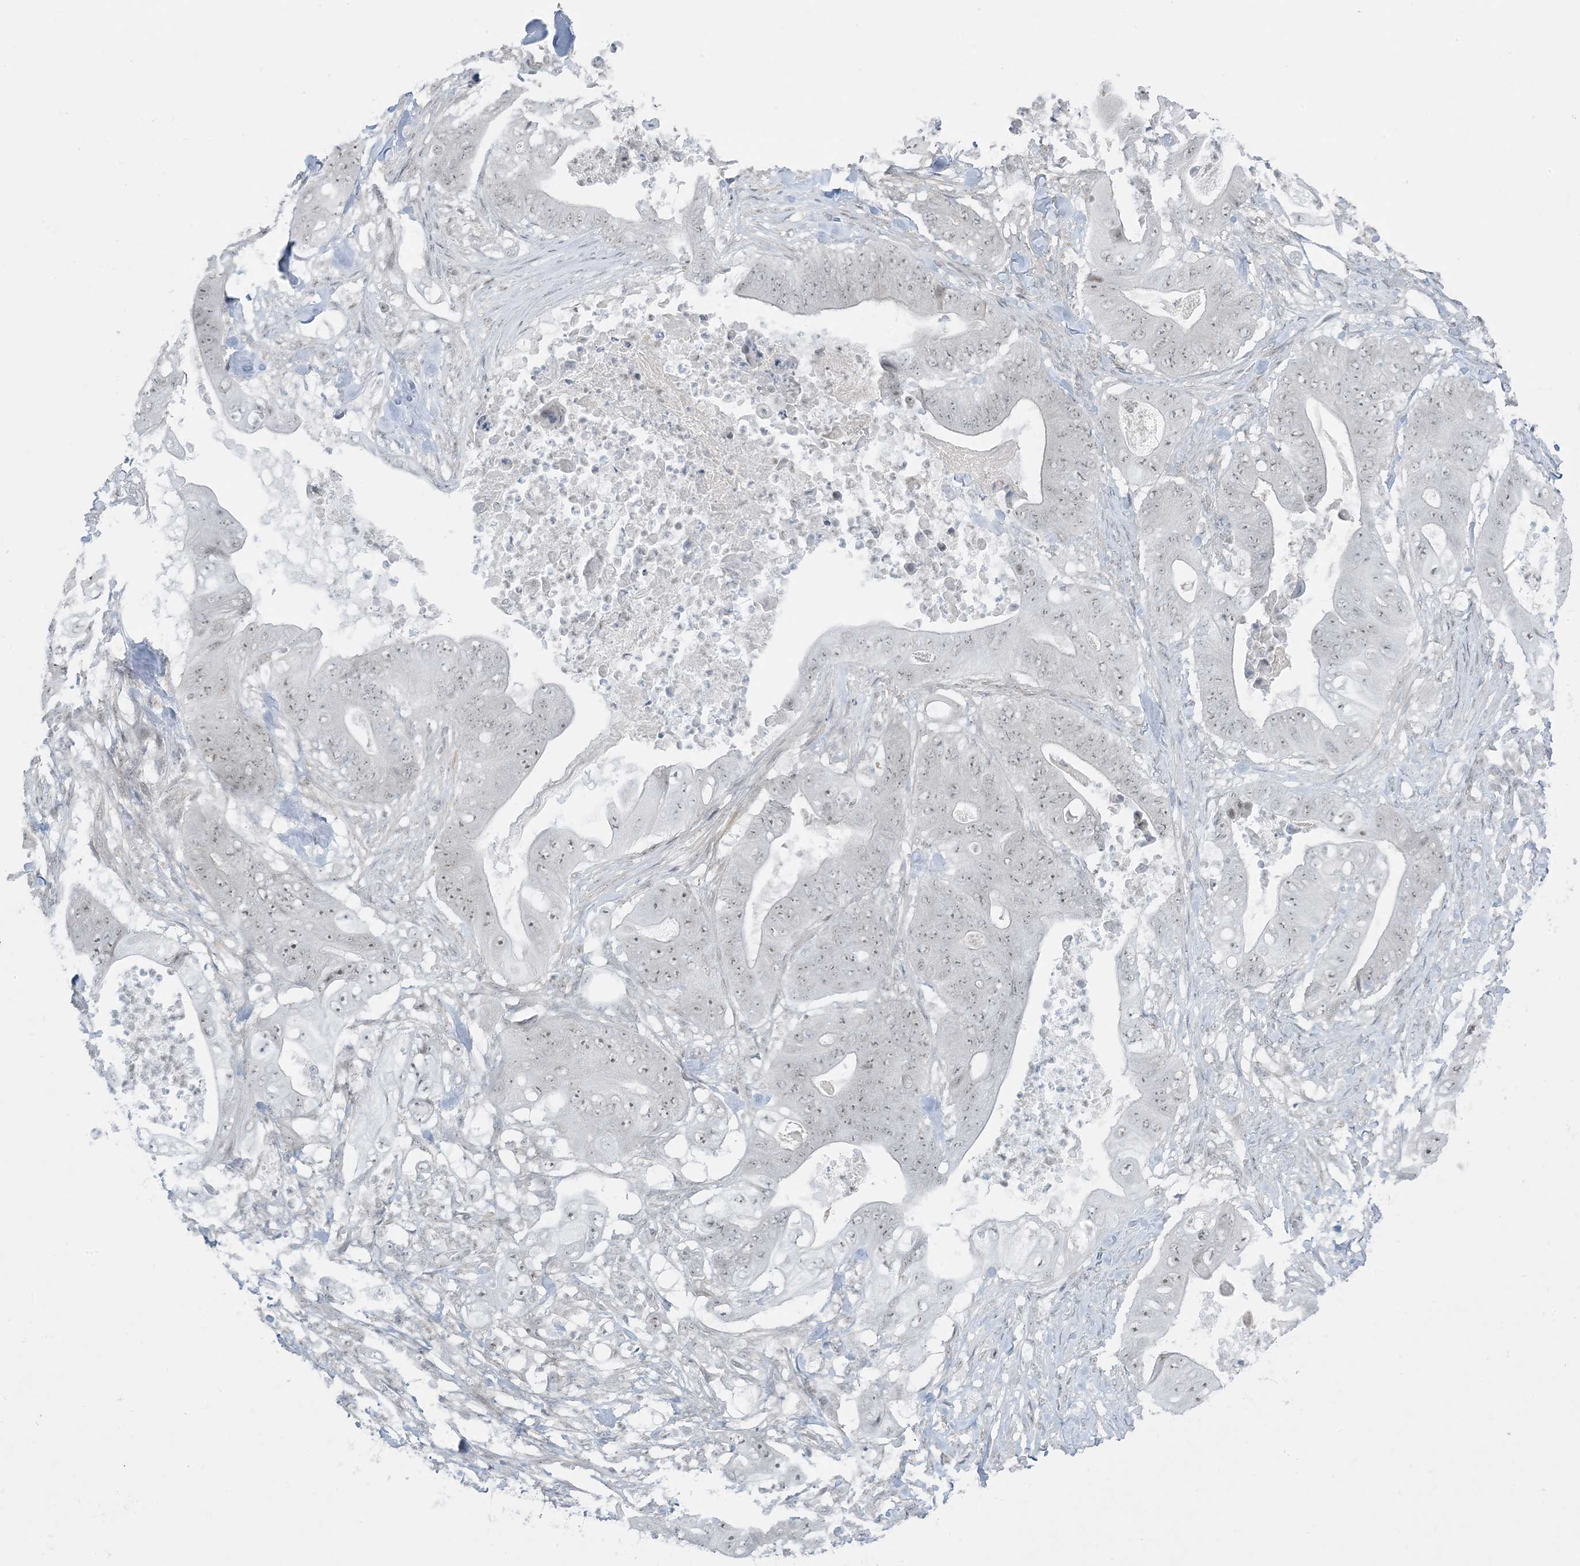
{"staining": {"intensity": "weak", "quantity": "<25%", "location": "nuclear"}, "tissue": "stomach cancer", "cell_type": "Tumor cells", "image_type": "cancer", "snomed": [{"axis": "morphology", "description": "Adenocarcinoma, NOS"}, {"axis": "topography", "description": "Stomach"}], "caption": "IHC histopathology image of neoplastic tissue: human stomach cancer (adenocarcinoma) stained with DAB demonstrates no significant protein expression in tumor cells.", "gene": "ZNF787", "patient": {"sex": "female", "age": 73}}